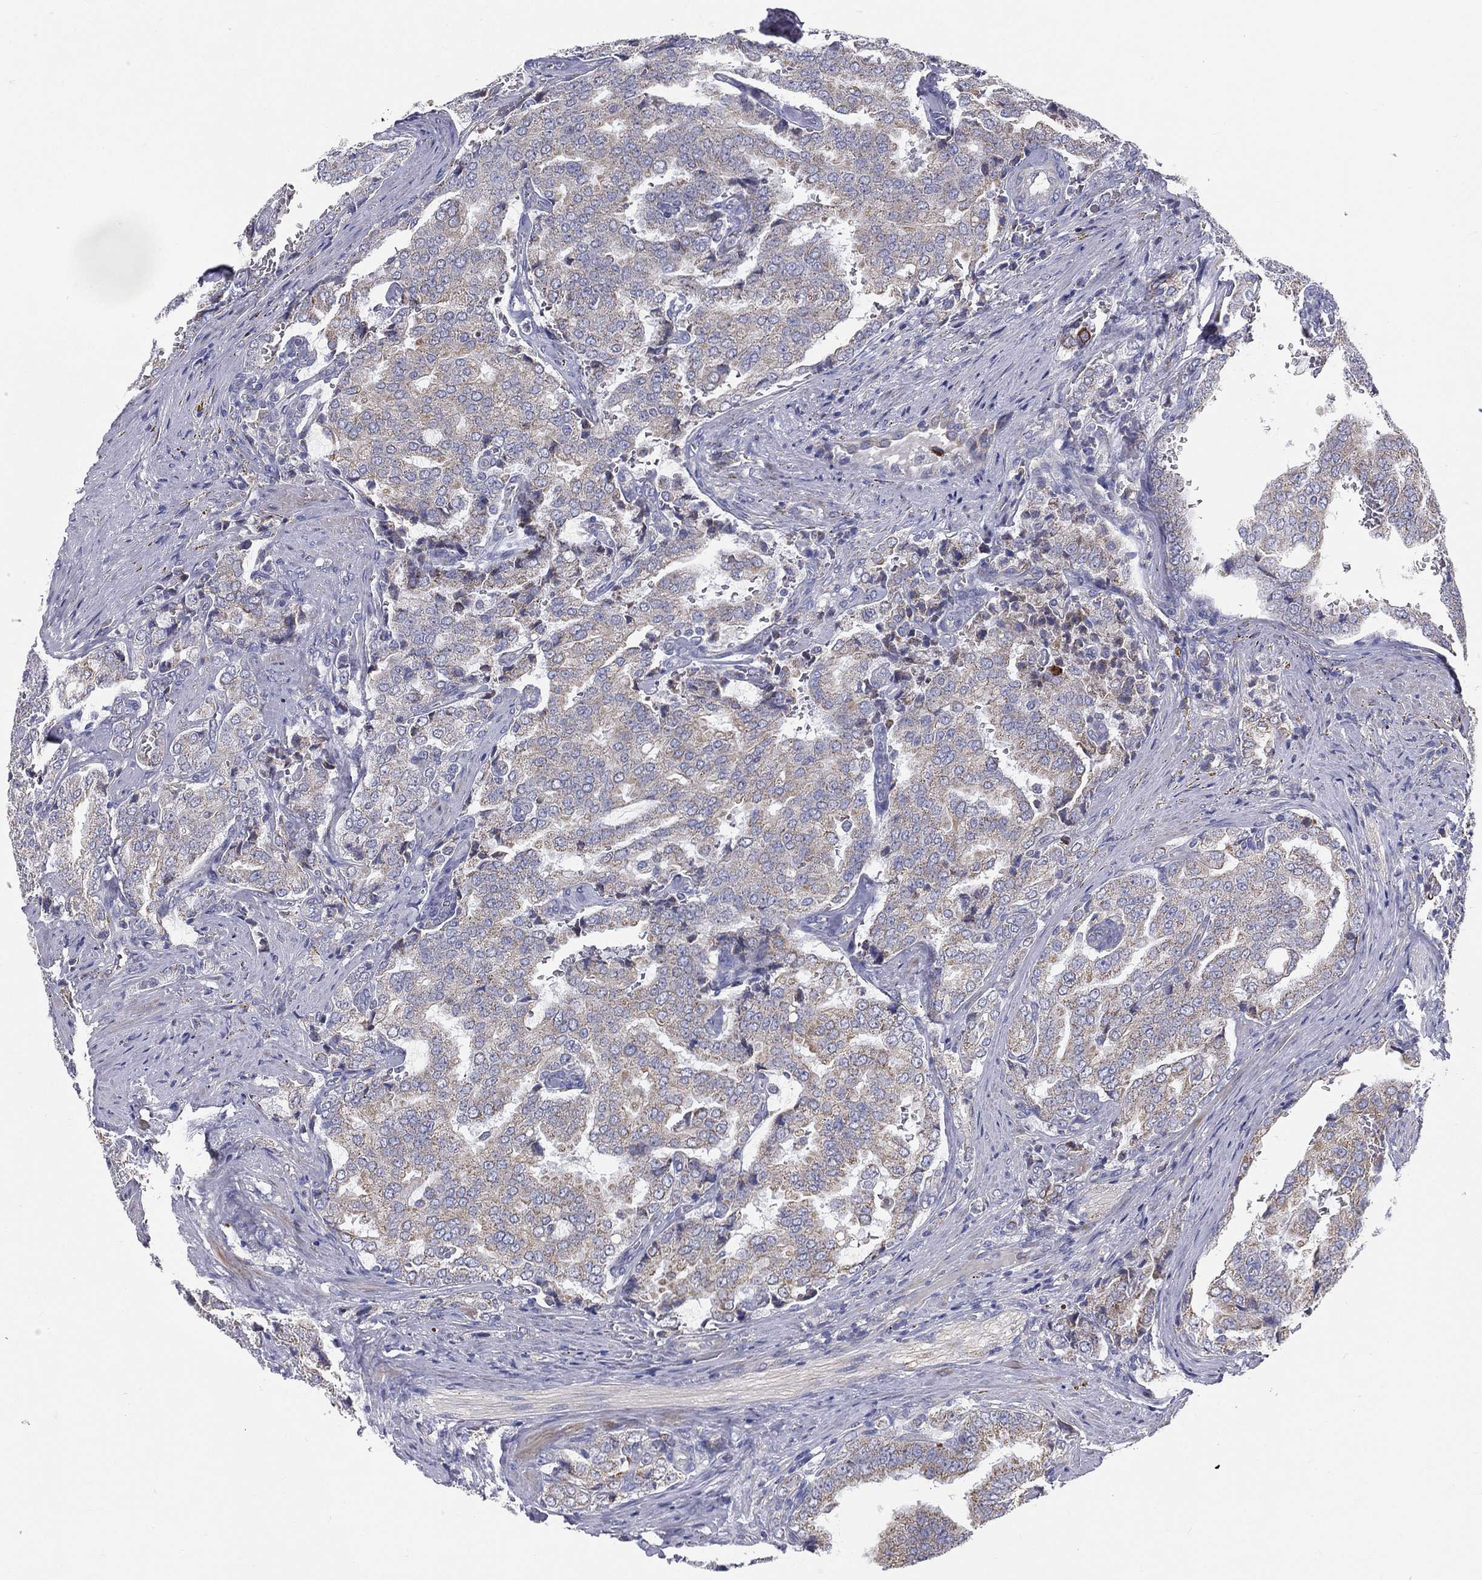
{"staining": {"intensity": "weak", "quantity": "25%-75%", "location": "cytoplasmic/membranous"}, "tissue": "prostate cancer", "cell_type": "Tumor cells", "image_type": "cancer", "snomed": [{"axis": "morphology", "description": "Adenocarcinoma, NOS"}, {"axis": "topography", "description": "Prostate"}], "caption": "DAB (3,3'-diaminobenzidine) immunohistochemical staining of prostate cancer (adenocarcinoma) shows weak cytoplasmic/membranous protein expression in approximately 25%-75% of tumor cells.", "gene": "PWWP3A", "patient": {"sex": "male", "age": 65}}